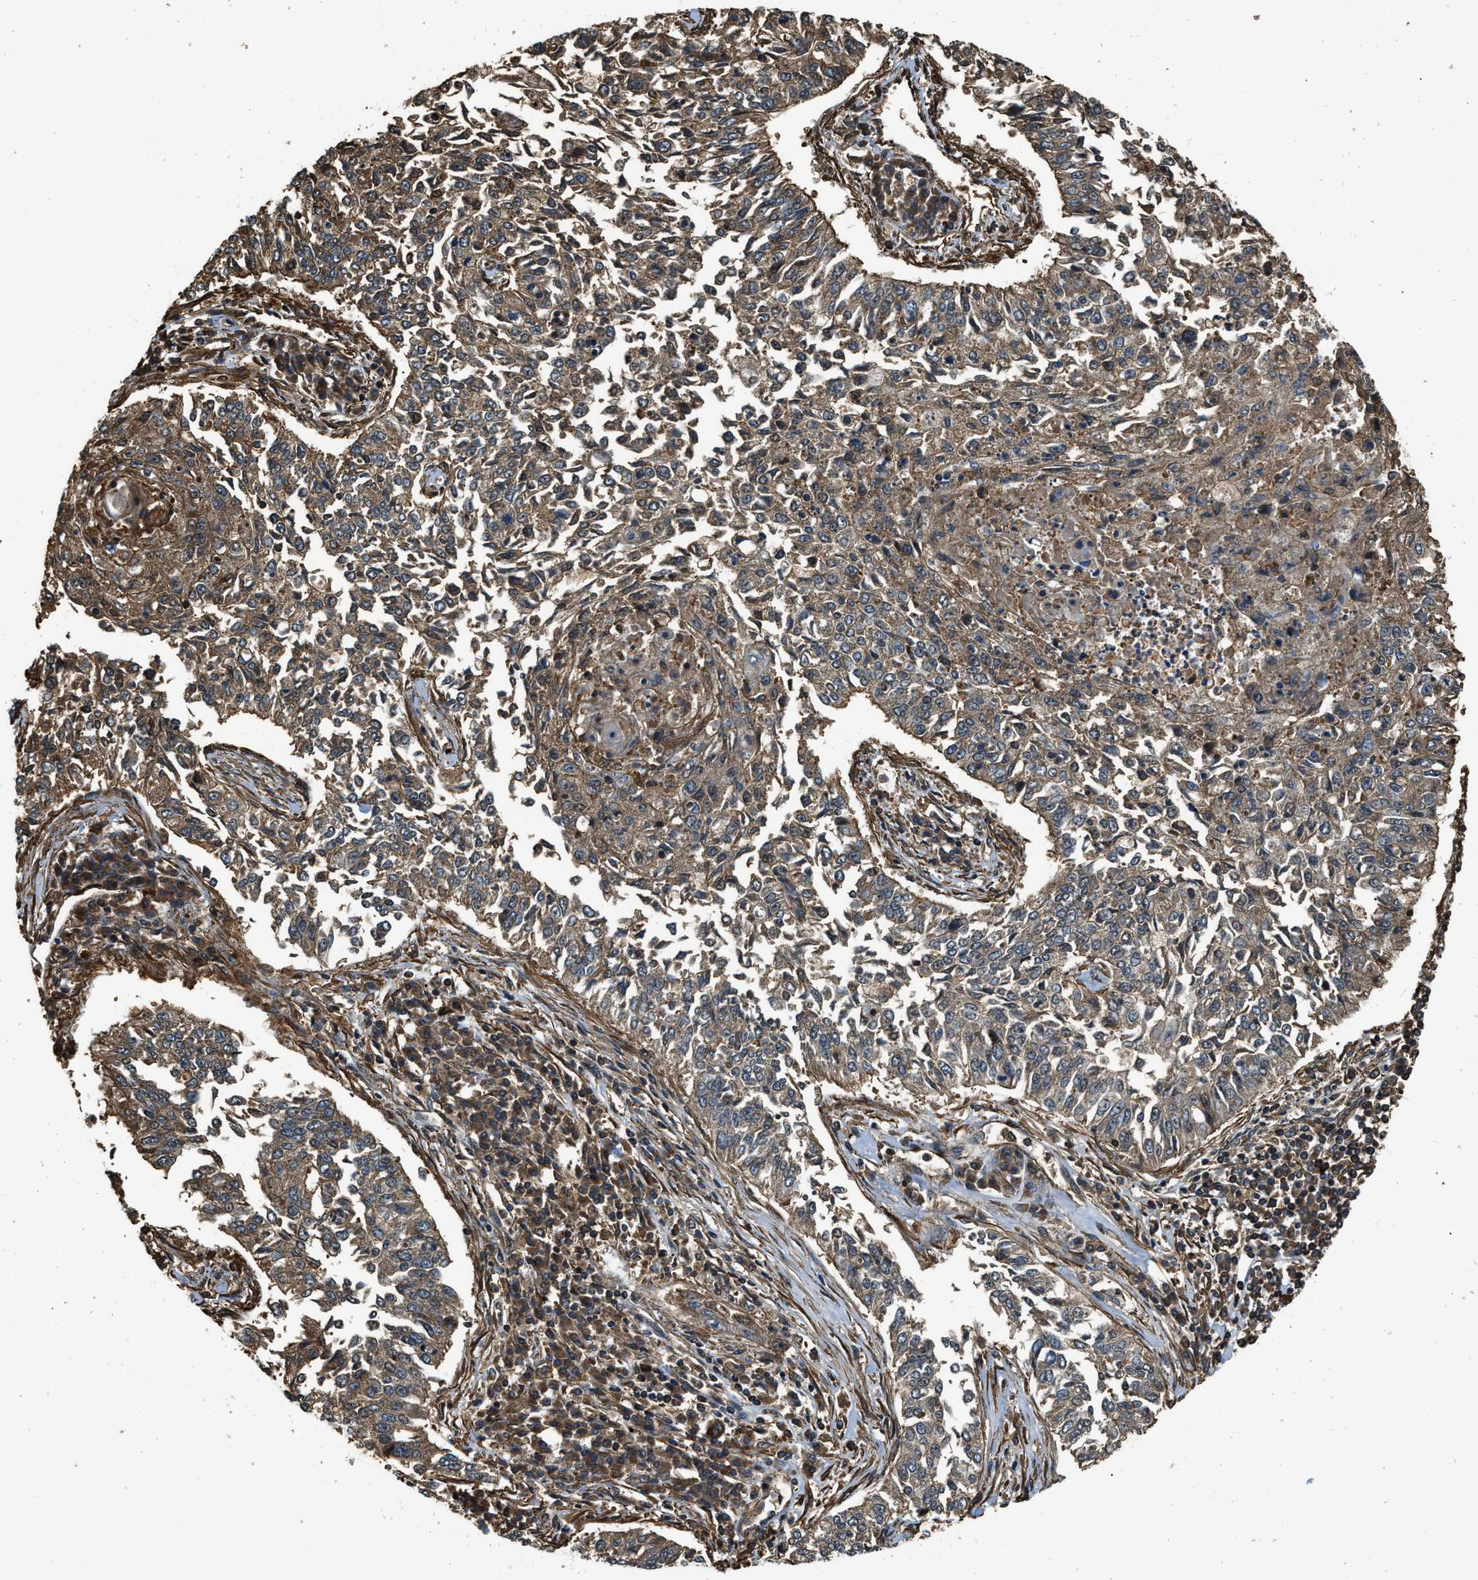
{"staining": {"intensity": "moderate", "quantity": ">75%", "location": "cytoplasmic/membranous"}, "tissue": "lung cancer", "cell_type": "Tumor cells", "image_type": "cancer", "snomed": [{"axis": "morphology", "description": "Normal tissue, NOS"}, {"axis": "morphology", "description": "Squamous cell carcinoma, NOS"}, {"axis": "topography", "description": "Cartilage tissue"}, {"axis": "topography", "description": "Bronchus"}, {"axis": "topography", "description": "Lung"}], "caption": "About >75% of tumor cells in squamous cell carcinoma (lung) exhibit moderate cytoplasmic/membranous protein staining as visualized by brown immunohistochemical staining.", "gene": "YARS1", "patient": {"sex": "female", "age": 49}}